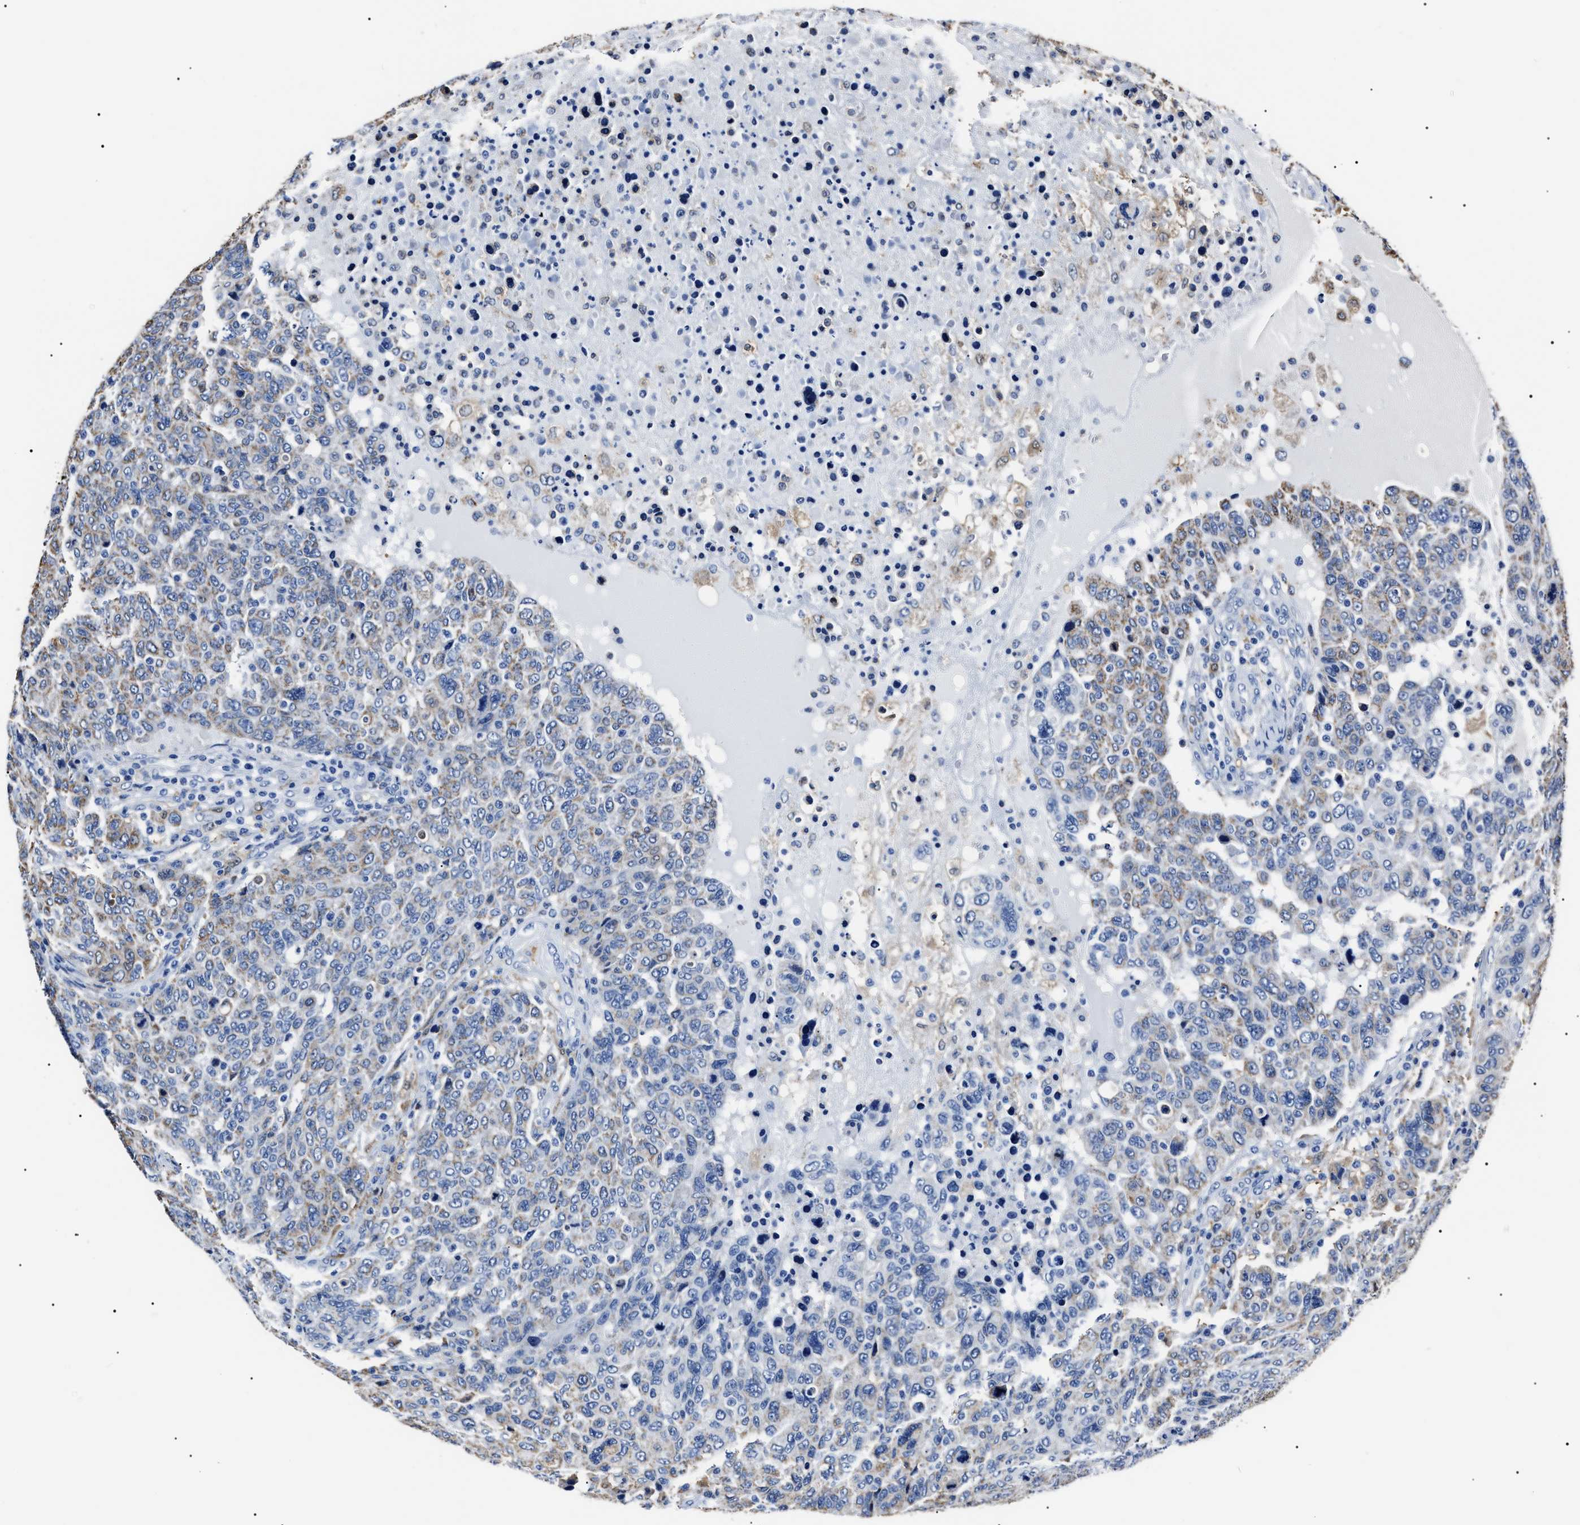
{"staining": {"intensity": "weak", "quantity": "<25%", "location": "cytoplasmic/membranous"}, "tissue": "breast cancer", "cell_type": "Tumor cells", "image_type": "cancer", "snomed": [{"axis": "morphology", "description": "Duct carcinoma"}, {"axis": "topography", "description": "Breast"}], "caption": "Image shows no protein expression in tumor cells of breast infiltrating ductal carcinoma tissue.", "gene": "ALDH1A1", "patient": {"sex": "female", "age": 37}}